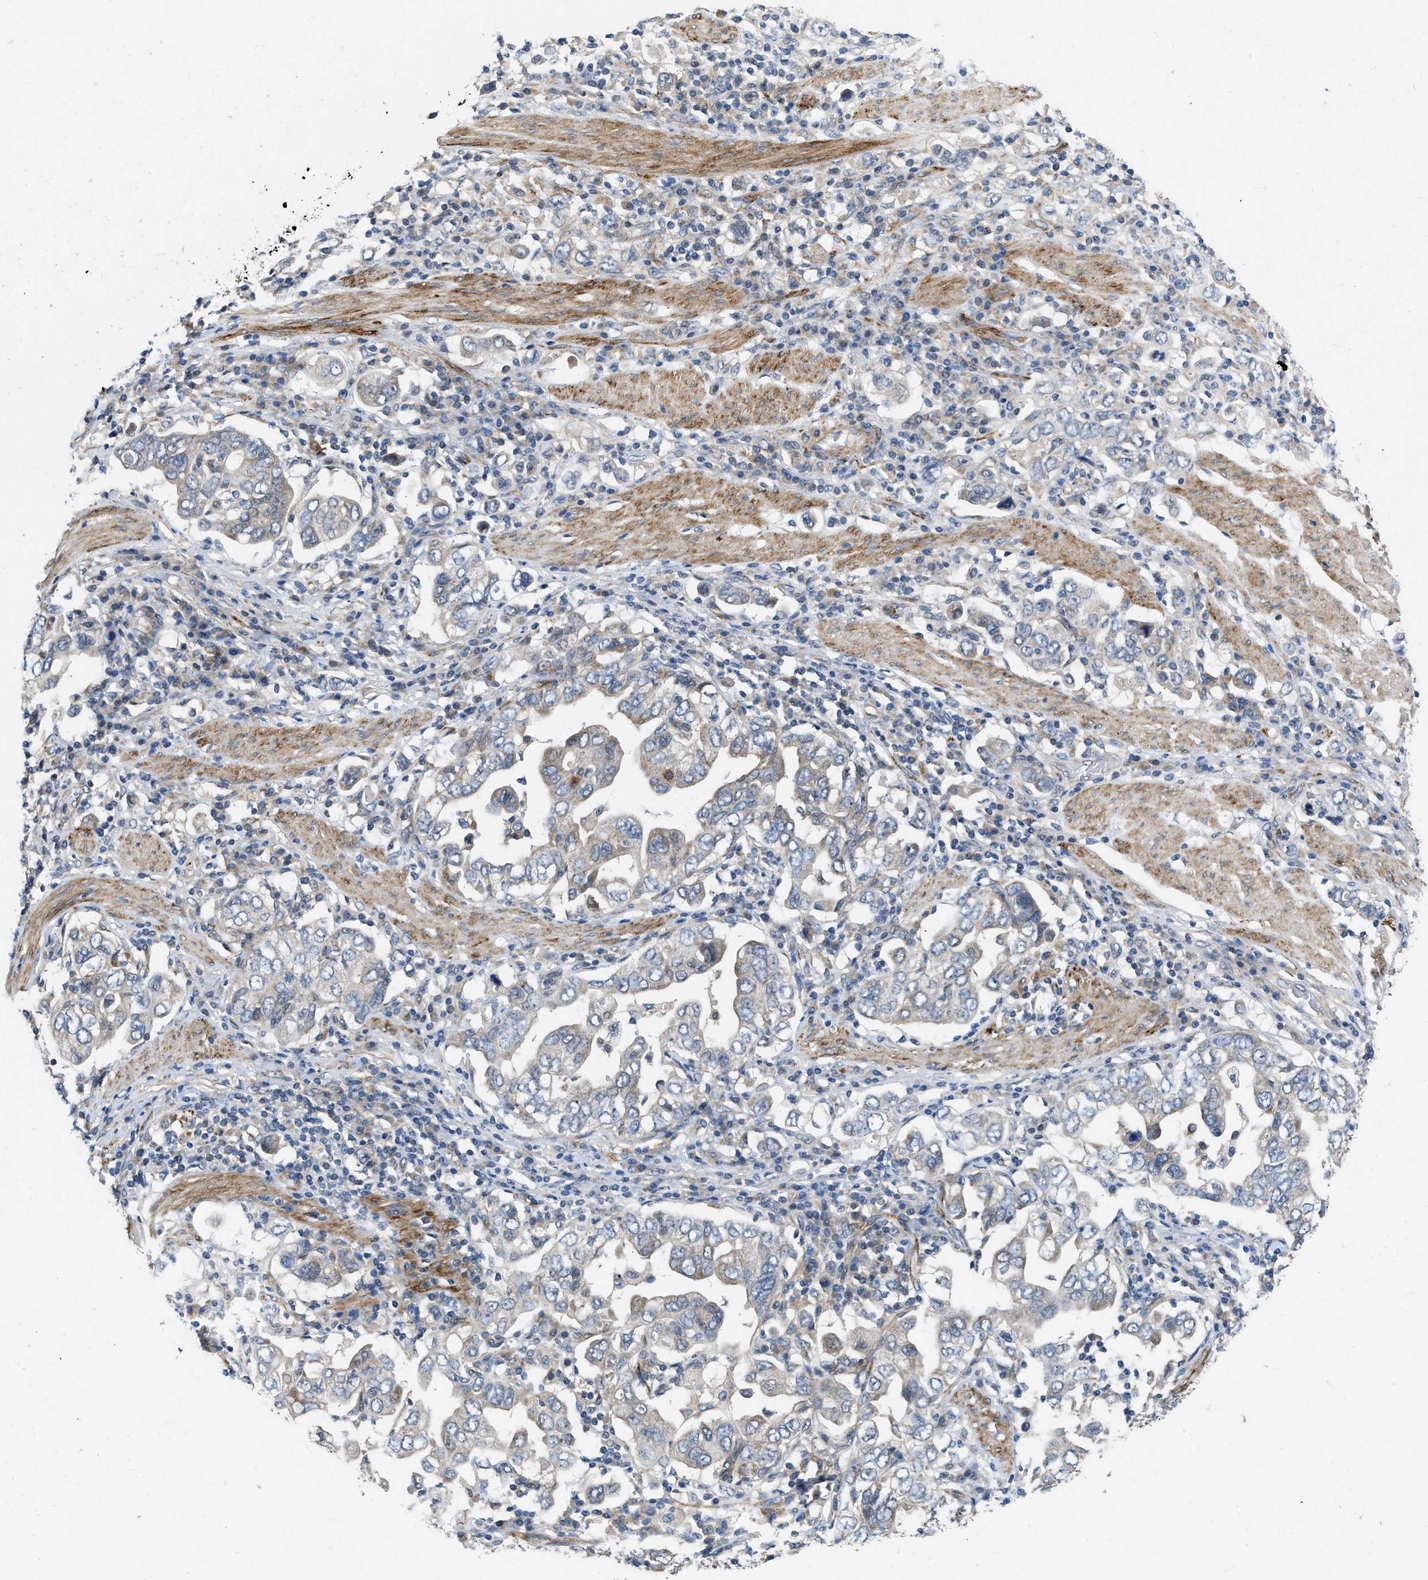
{"staining": {"intensity": "weak", "quantity": "<25%", "location": "cytoplasmic/membranous"}, "tissue": "stomach cancer", "cell_type": "Tumor cells", "image_type": "cancer", "snomed": [{"axis": "morphology", "description": "Adenocarcinoma, NOS"}, {"axis": "topography", "description": "Stomach, upper"}], "caption": "DAB immunohistochemical staining of adenocarcinoma (stomach) displays no significant positivity in tumor cells. (Brightfield microscopy of DAB (3,3'-diaminobenzidine) immunohistochemistry at high magnification).", "gene": "ZNF599", "patient": {"sex": "male", "age": 62}}